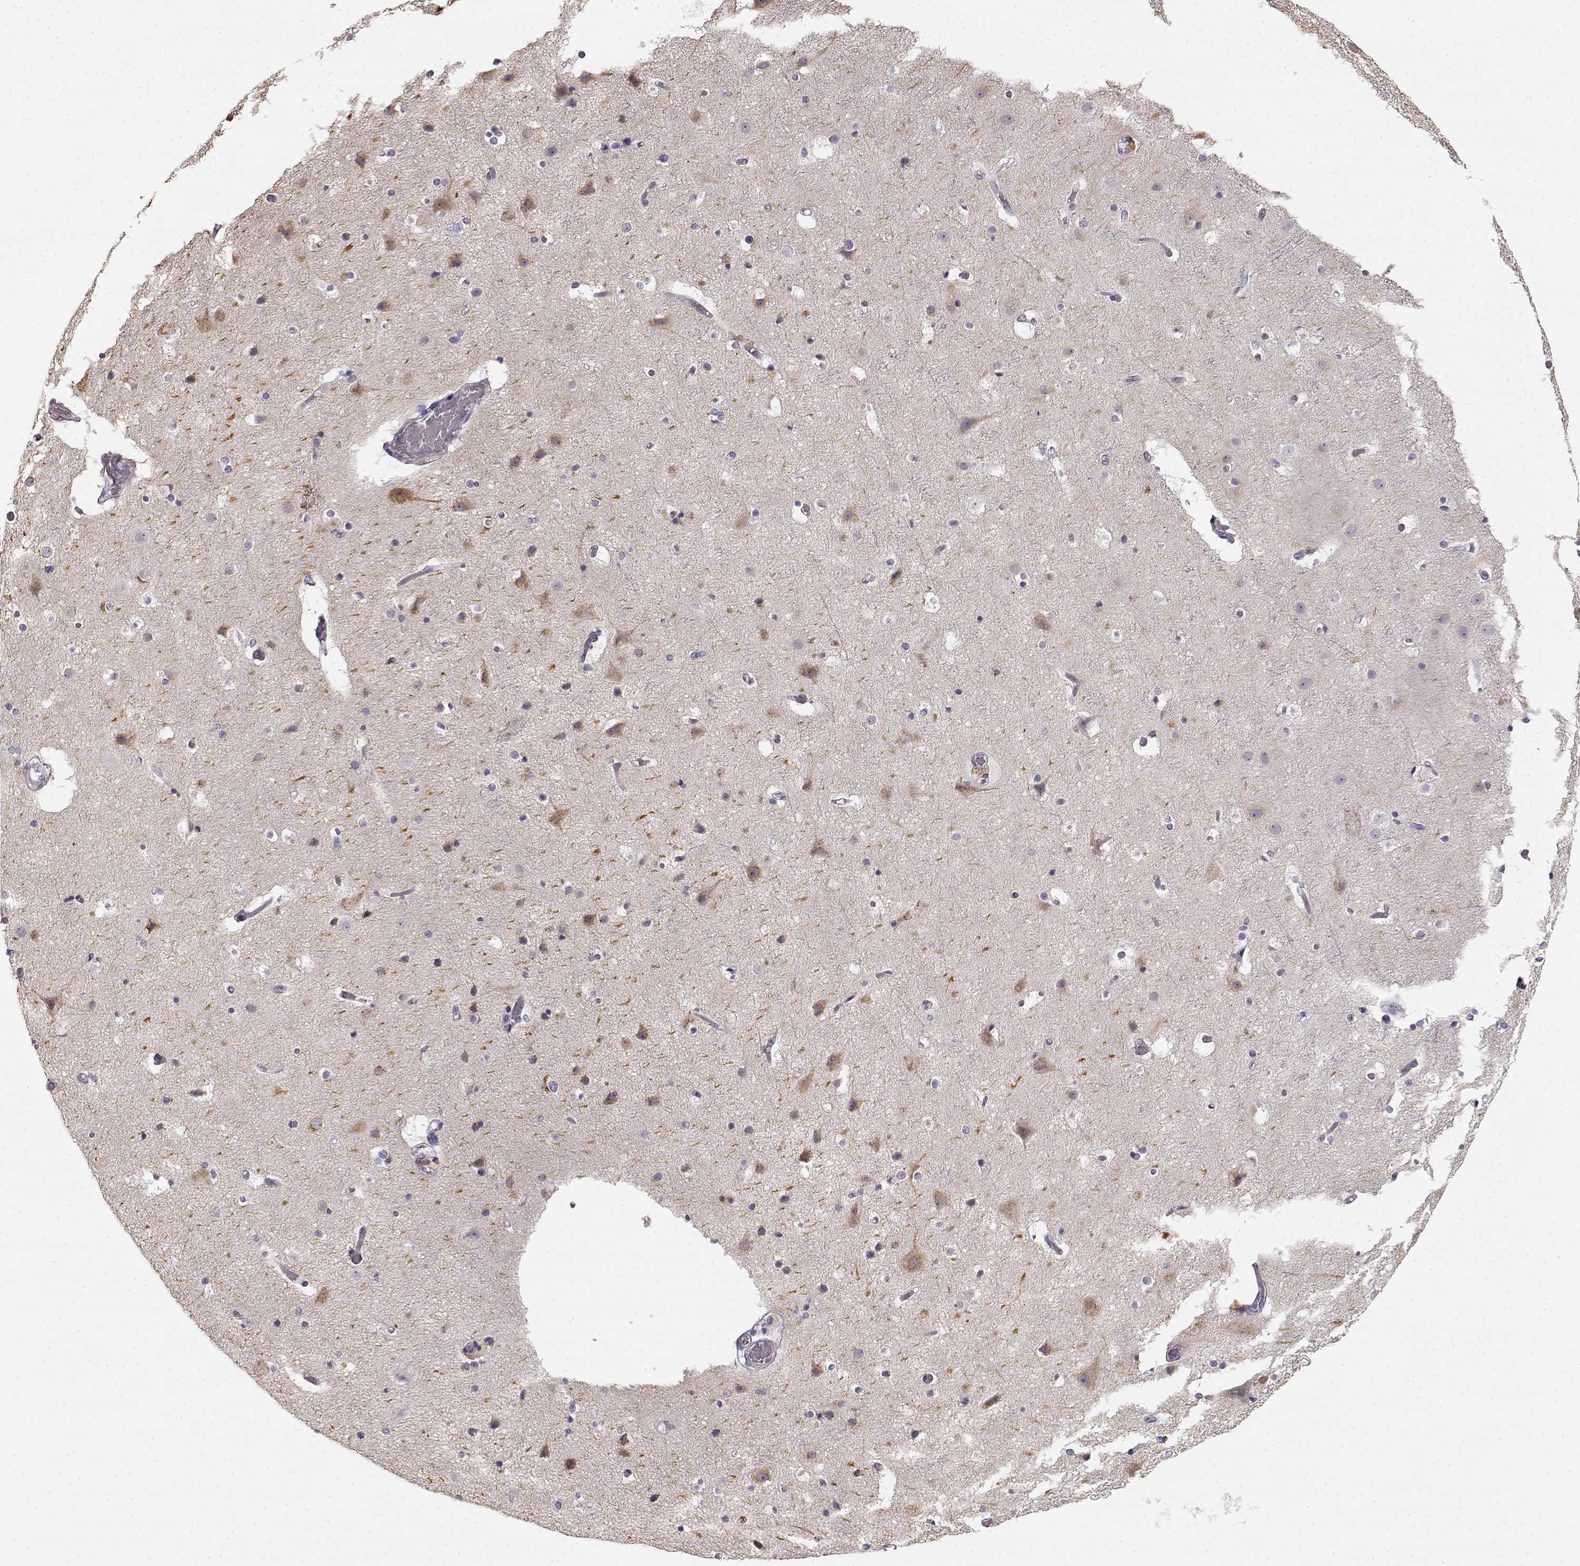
{"staining": {"intensity": "negative", "quantity": "none", "location": "none"}, "tissue": "cerebral cortex", "cell_type": "Endothelial cells", "image_type": "normal", "snomed": [{"axis": "morphology", "description": "Normal tissue, NOS"}, {"axis": "topography", "description": "Cerebral cortex"}], "caption": "A photomicrograph of cerebral cortex stained for a protein shows no brown staining in endothelial cells. The staining is performed using DAB brown chromogen with nuclei counter-stained in using hematoxylin.", "gene": "KIAA0319", "patient": {"sex": "female", "age": 52}}